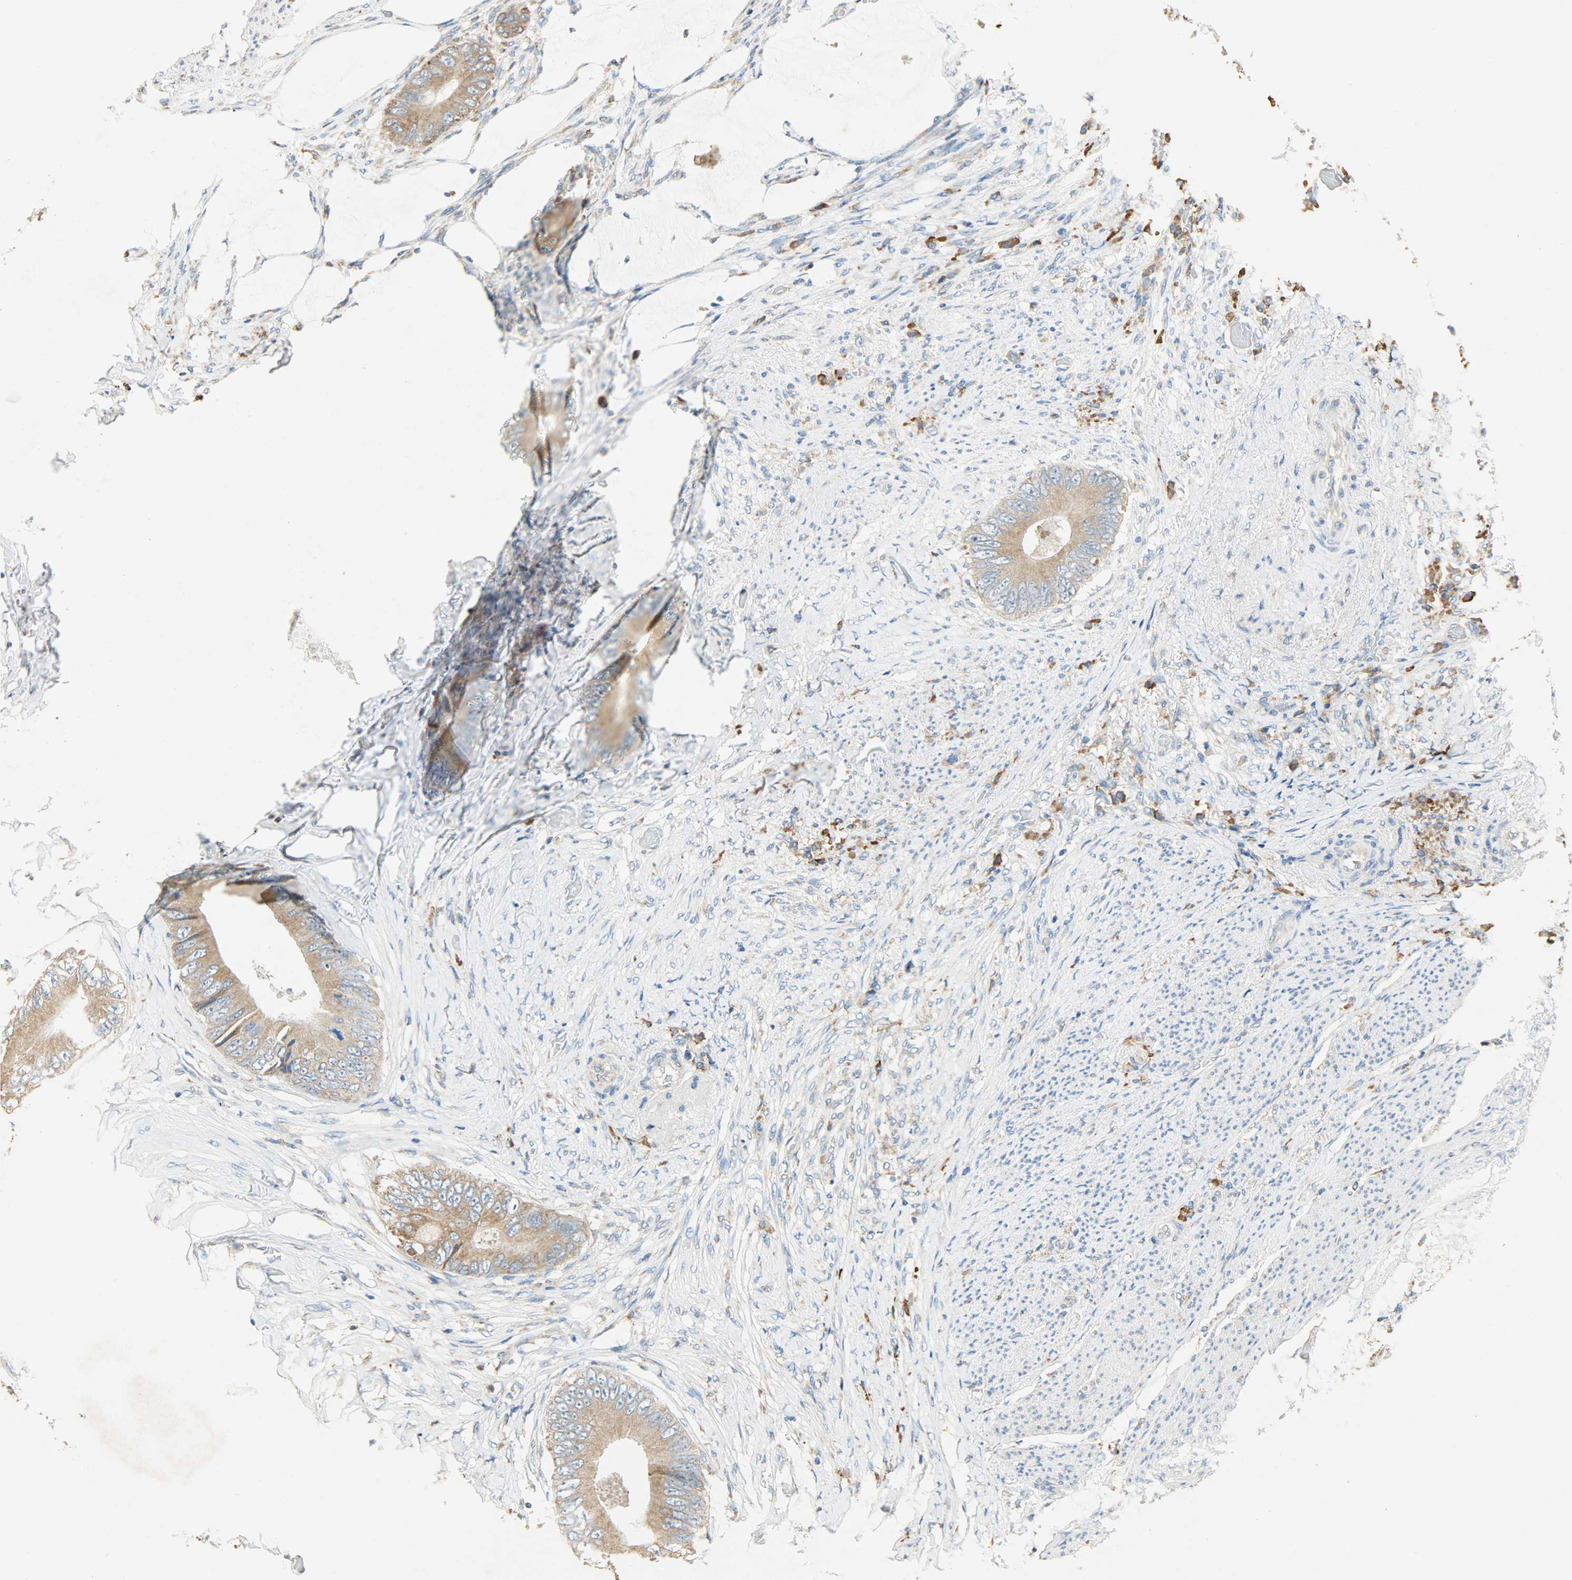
{"staining": {"intensity": "moderate", "quantity": "25%-75%", "location": "cytoplasmic/membranous"}, "tissue": "colorectal cancer", "cell_type": "Tumor cells", "image_type": "cancer", "snomed": [{"axis": "morphology", "description": "Normal tissue, NOS"}, {"axis": "morphology", "description": "Adenocarcinoma, NOS"}, {"axis": "topography", "description": "Rectum"}, {"axis": "topography", "description": "Peripheral nerve tissue"}], "caption": "The histopathology image exhibits a brown stain indicating the presence of a protein in the cytoplasmic/membranous of tumor cells in colorectal adenocarcinoma.", "gene": "HSPA5", "patient": {"sex": "female", "age": 77}}